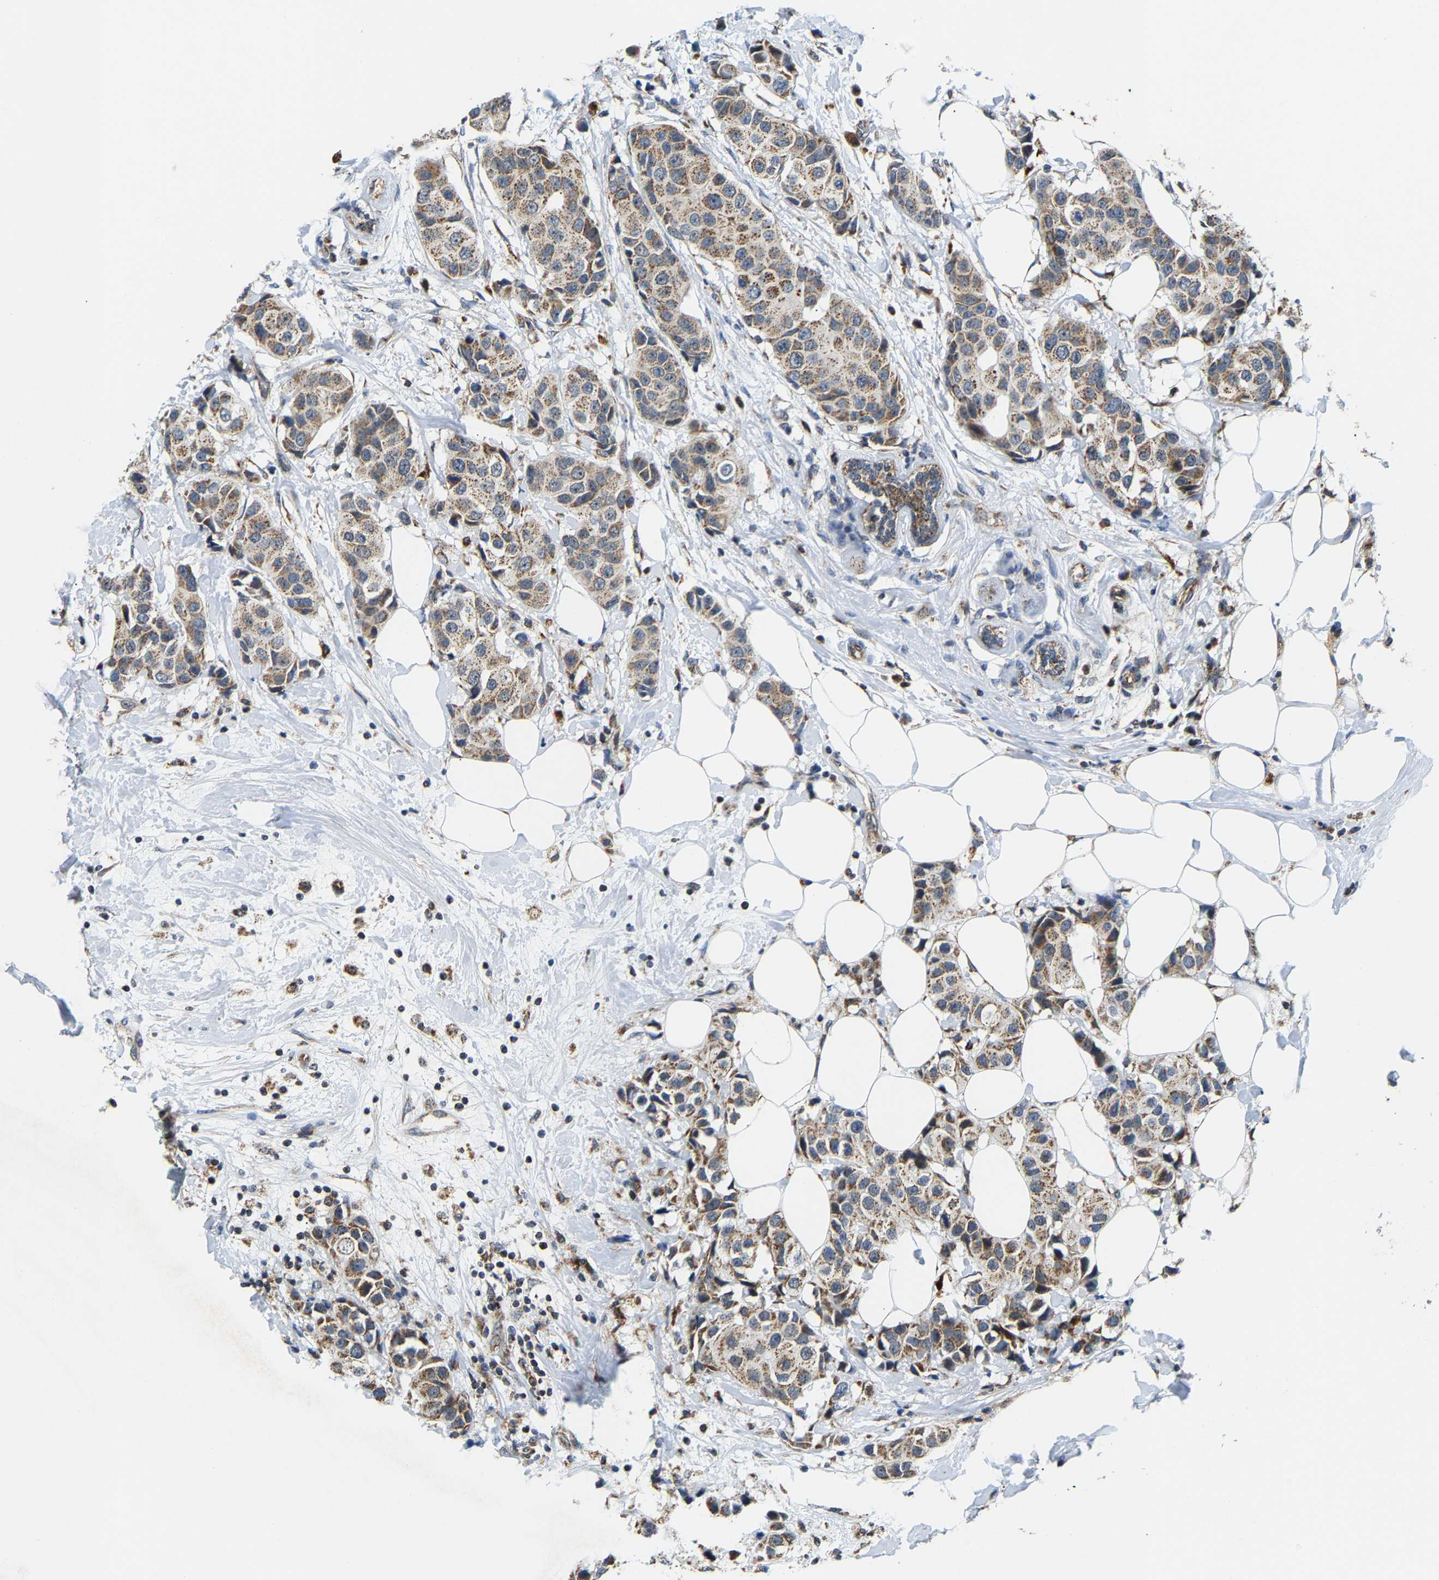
{"staining": {"intensity": "moderate", "quantity": ">75%", "location": "cytoplasmic/membranous"}, "tissue": "breast cancer", "cell_type": "Tumor cells", "image_type": "cancer", "snomed": [{"axis": "morphology", "description": "Normal tissue, NOS"}, {"axis": "morphology", "description": "Duct carcinoma"}, {"axis": "topography", "description": "Breast"}], "caption": "Immunohistochemistry (IHC) photomicrograph of neoplastic tissue: human infiltrating ductal carcinoma (breast) stained using IHC reveals medium levels of moderate protein expression localized specifically in the cytoplasmic/membranous of tumor cells, appearing as a cytoplasmic/membranous brown color.", "gene": "GIMAP7", "patient": {"sex": "female", "age": 39}}